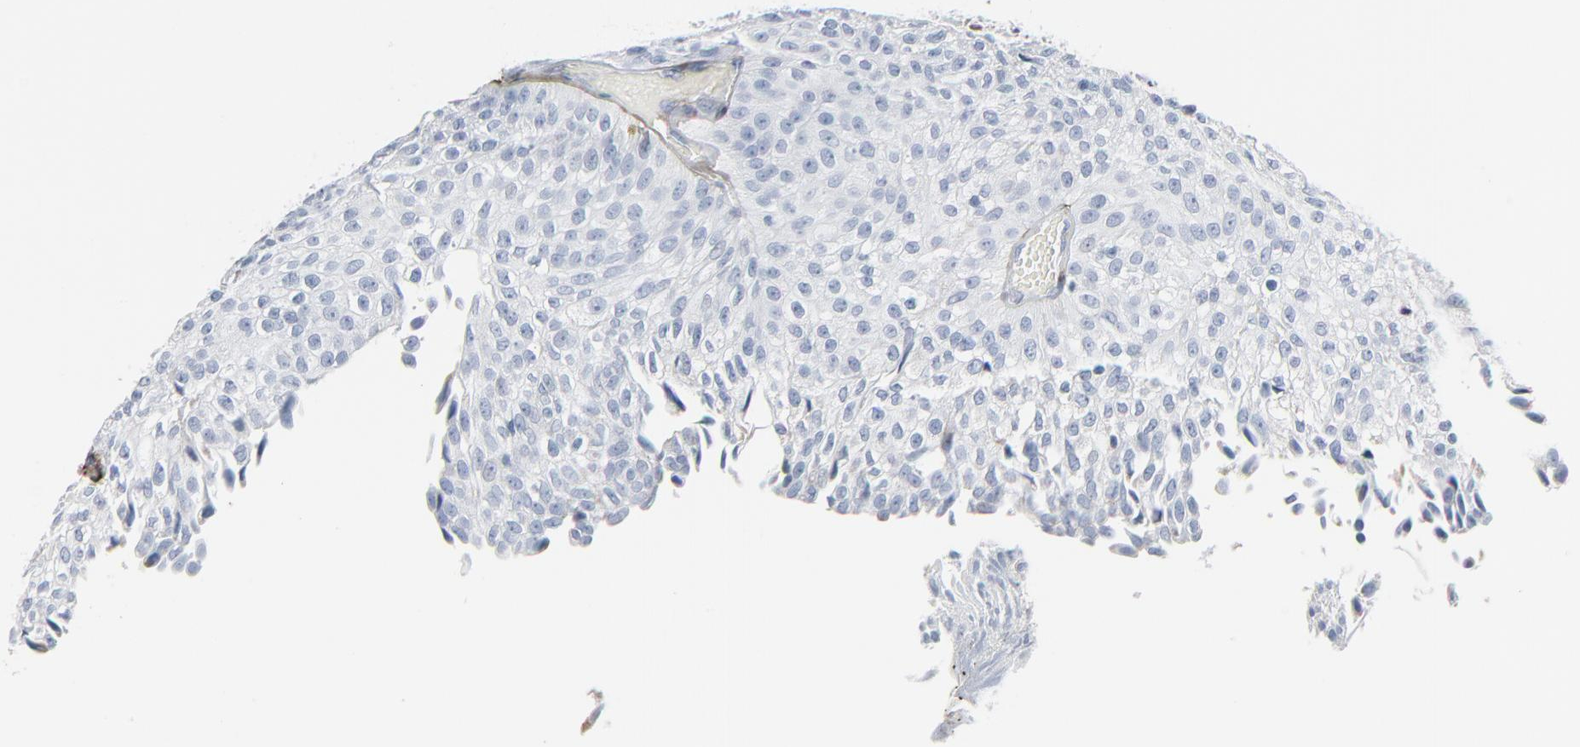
{"staining": {"intensity": "negative", "quantity": "none", "location": "none"}, "tissue": "urothelial cancer", "cell_type": "Tumor cells", "image_type": "cancer", "snomed": [{"axis": "morphology", "description": "Urothelial carcinoma, Low grade"}, {"axis": "topography", "description": "Urinary bladder"}], "caption": "This is a image of immunohistochemistry staining of urothelial cancer, which shows no expression in tumor cells.", "gene": "BGN", "patient": {"sex": "male", "age": 76}}